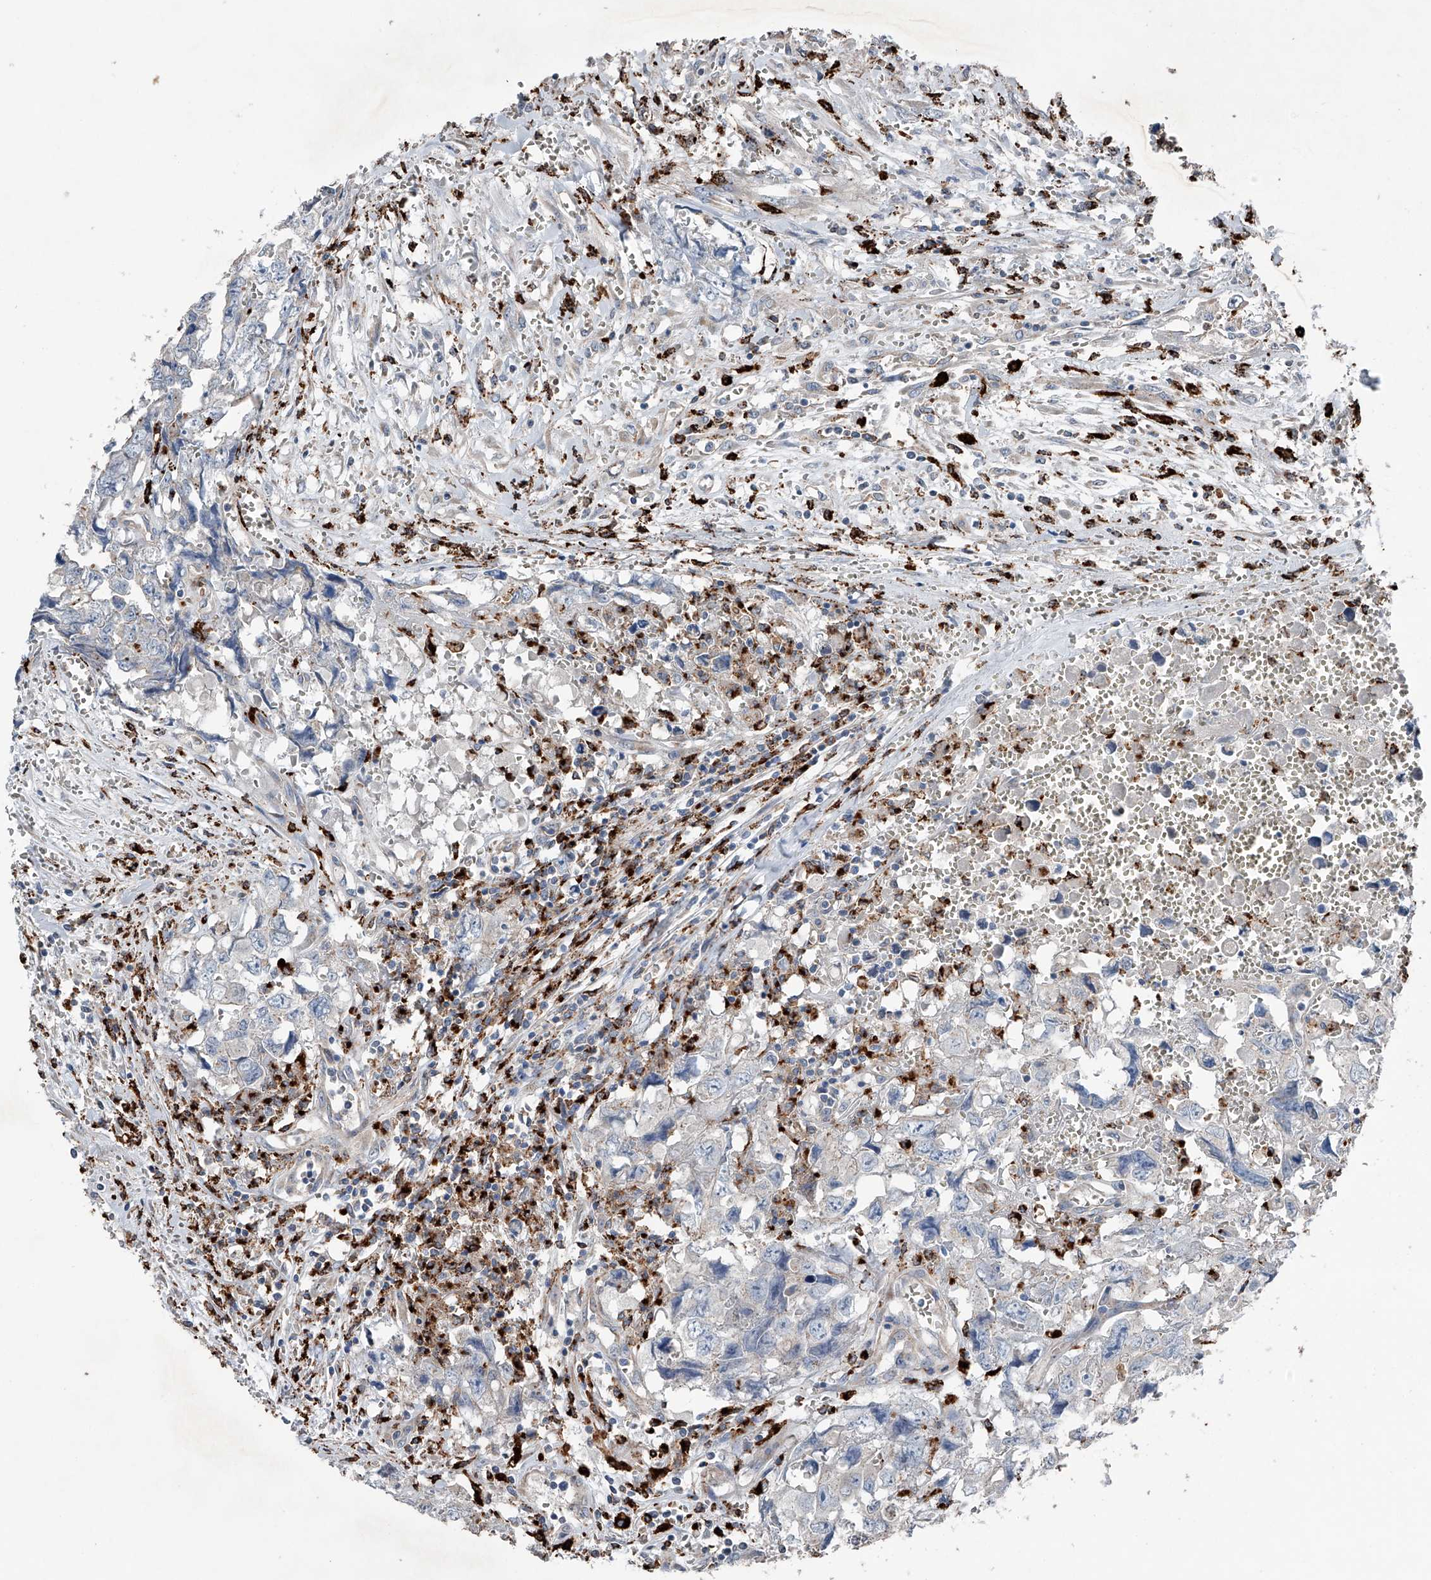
{"staining": {"intensity": "negative", "quantity": "none", "location": "none"}, "tissue": "testis cancer", "cell_type": "Tumor cells", "image_type": "cancer", "snomed": [{"axis": "morphology", "description": "Carcinoma, Embryonal, NOS"}, {"axis": "topography", "description": "Testis"}], "caption": "This photomicrograph is of testis cancer stained with IHC to label a protein in brown with the nuclei are counter-stained blue. There is no expression in tumor cells.", "gene": "ZNF772", "patient": {"sex": "male", "age": 31}}